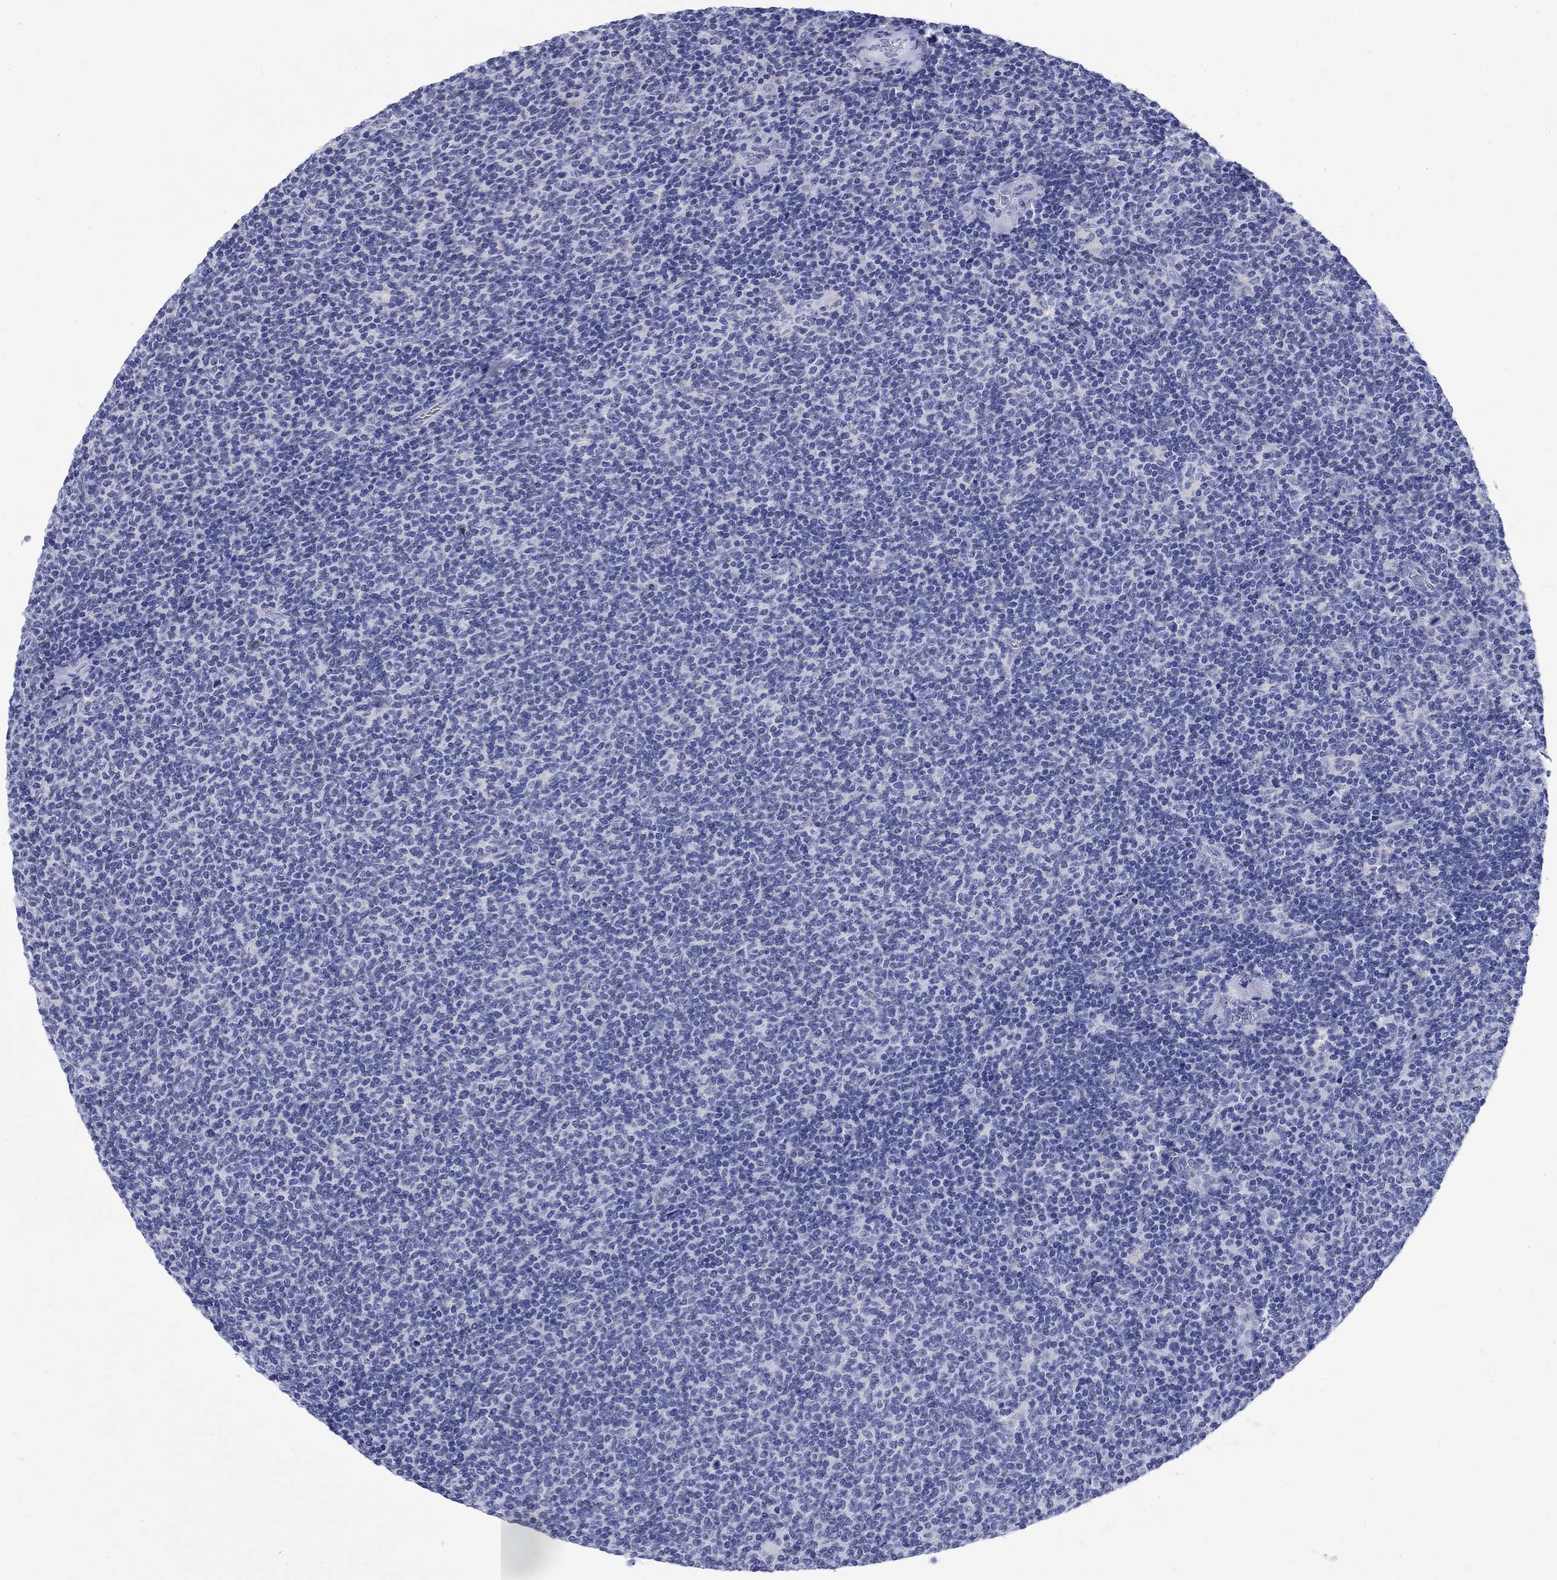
{"staining": {"intensity": "negative", "quantity": "none", "location": "none"}, "tissue": "lymphoma", "cell_type": "Tumor cells", "image_type": "cancer", "snomed": [{"axis": "morphology", "description": "Malignant lymphoma, non-Hodgkin's type, Low grade"}, {"axis": "topography", "description": "Lymph node"}], "caption": "An IHC photomicrograph of lymphoma is shown. There is no staining in tumor cells of lymphoma.", "gene": "KRT76", "patient": {"sex": "male", "age": 52}}